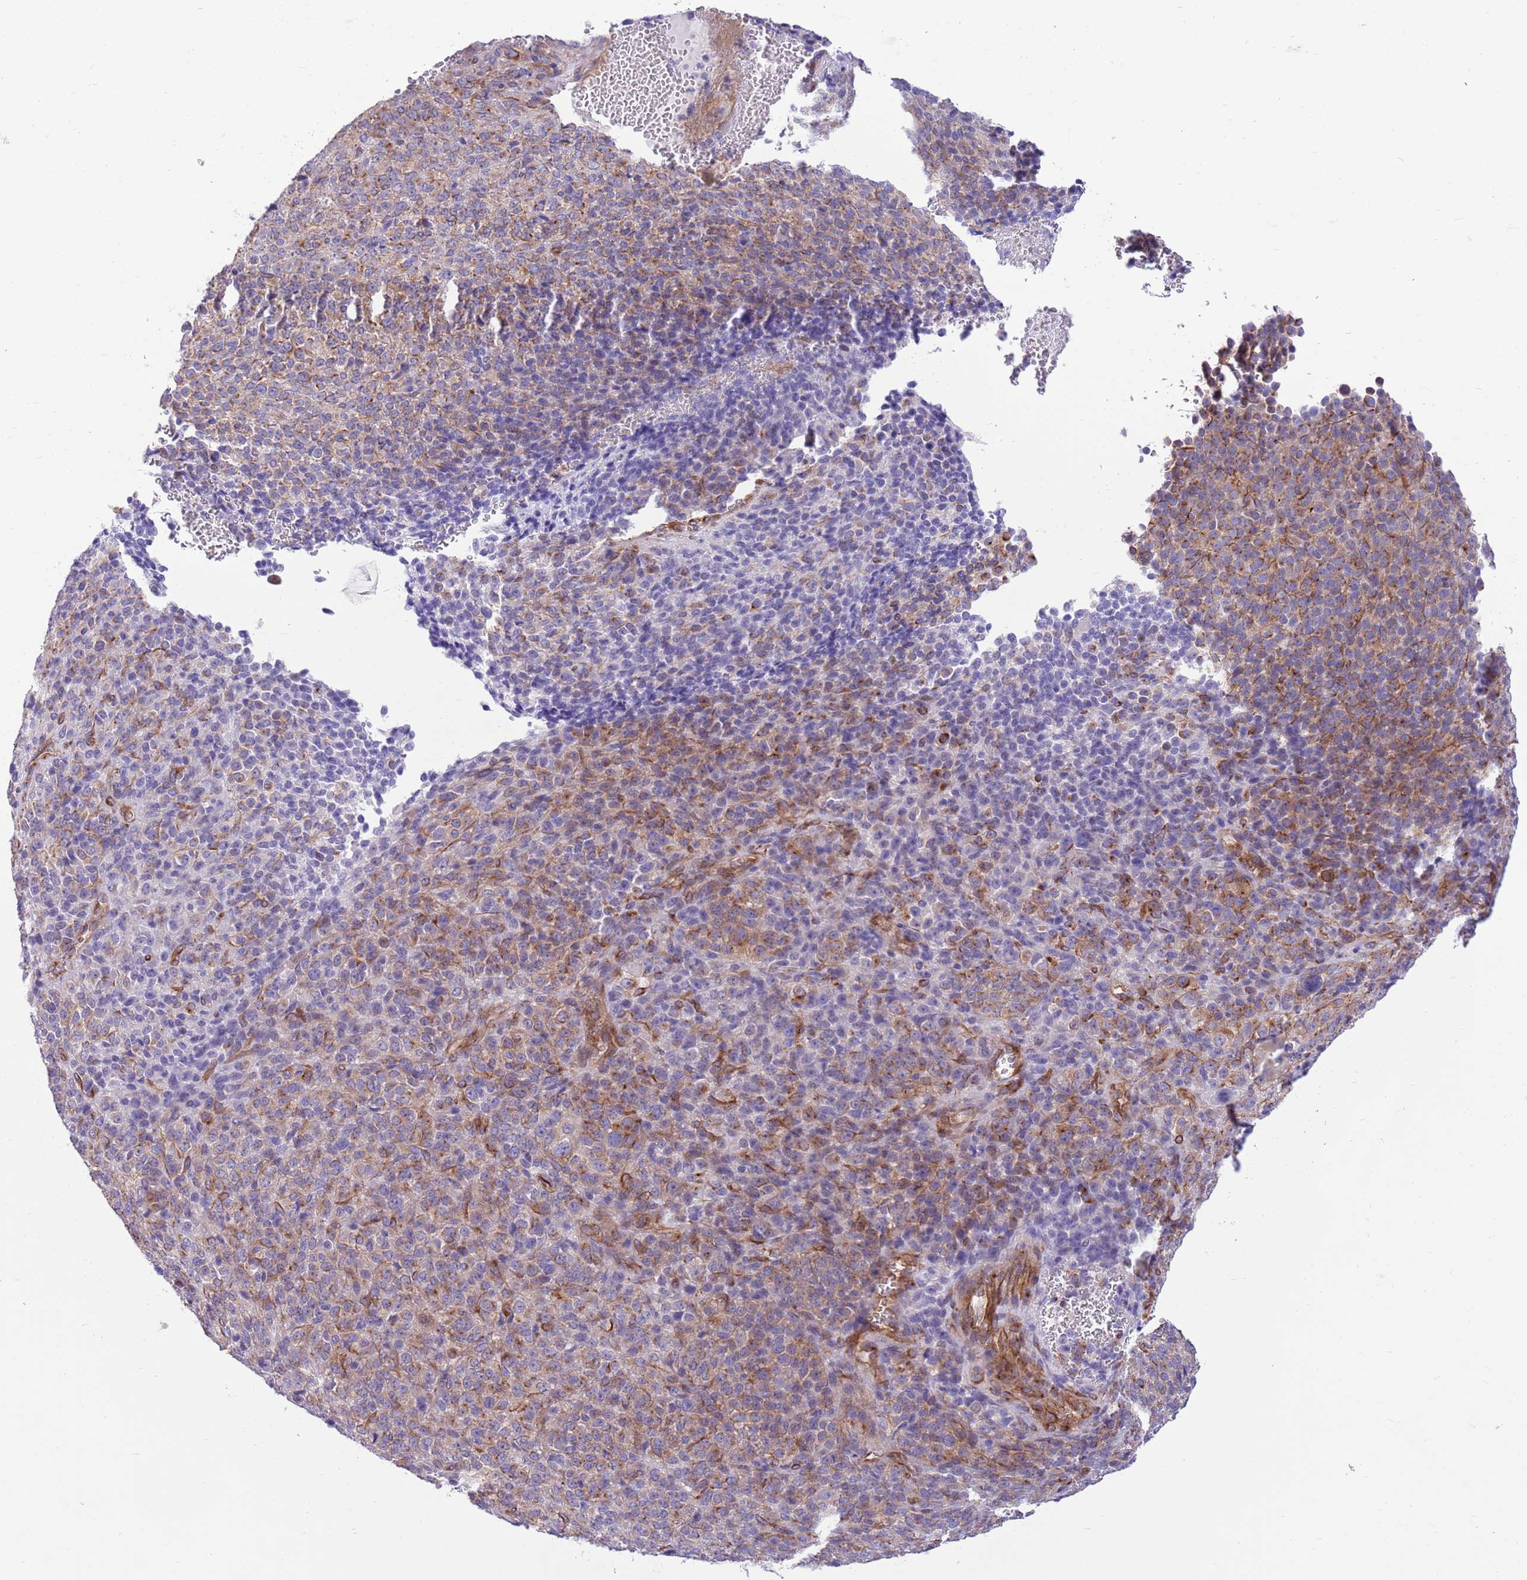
{"staining": {"intensity": "moderate", "quantity": "25%-75%", "location": "cytoplasmic/membranous"}, "tissue": "melanoma", "cell_type": "Tumor cells", "image_type": "cancer", "snomed": [{"axis": "morphology", "description": "Malignant melanoma, Metastatic site"}, {"axis": "topography", "description": "Brain"}], "caption": "Immunohistochemistry (IHC) image of neoplastic tissue: melanoma stained using immunohistochemistry shows medium levels of moderate protein expression localized specifically in the cytoplasmic/membranous of tumor cells, appearing as a cytoplasmic/membranous brown color.", "gene": "ZC4H2", "patient": {"sex": "female", "age": 56}}